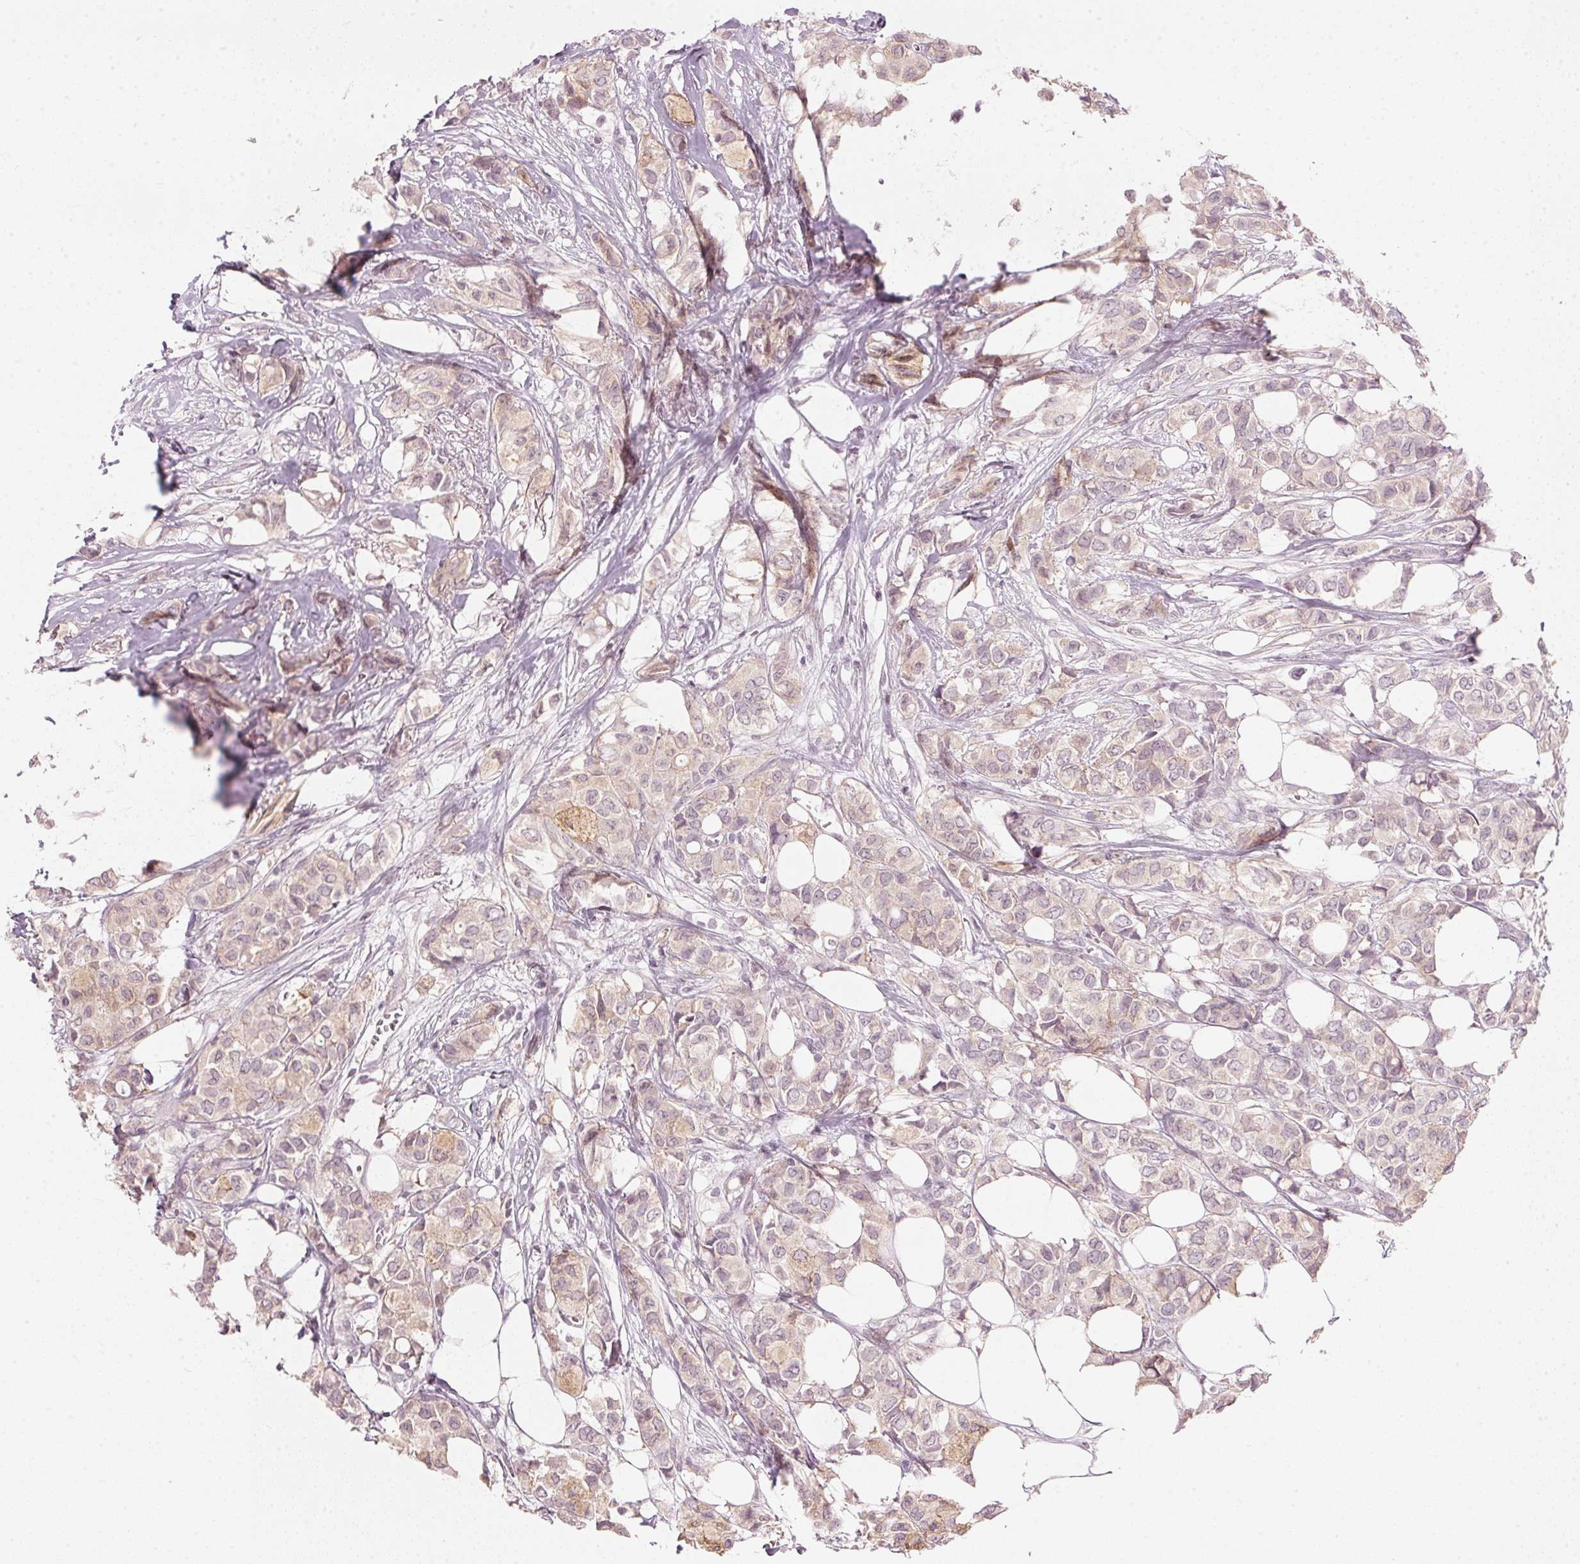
{"staining": {"intensity": "weak", "quantity": "25%-75%", "location": "cytoplasmic/membranous"}, "tissue": "breast cancer", "cell_type": "Tumor cells", "image_type": "cancer", "snomed": [{"axis": "morphology", "description": "Duct carcinoma"}, {"axis": "topography", "description": "Breast"}], "caption": "Infiltrating ductal carcinoma (breast) stained for a protein exhibits weak cytoplasmic/membranous positivity in tumor cells. The staining is performed using DAB brown chromogen to label protein expression. The nuclei are counter-stained blue using hematoxylin.", "gene": "SFRP4", "patient": {"sex": "female", "age": 85}}